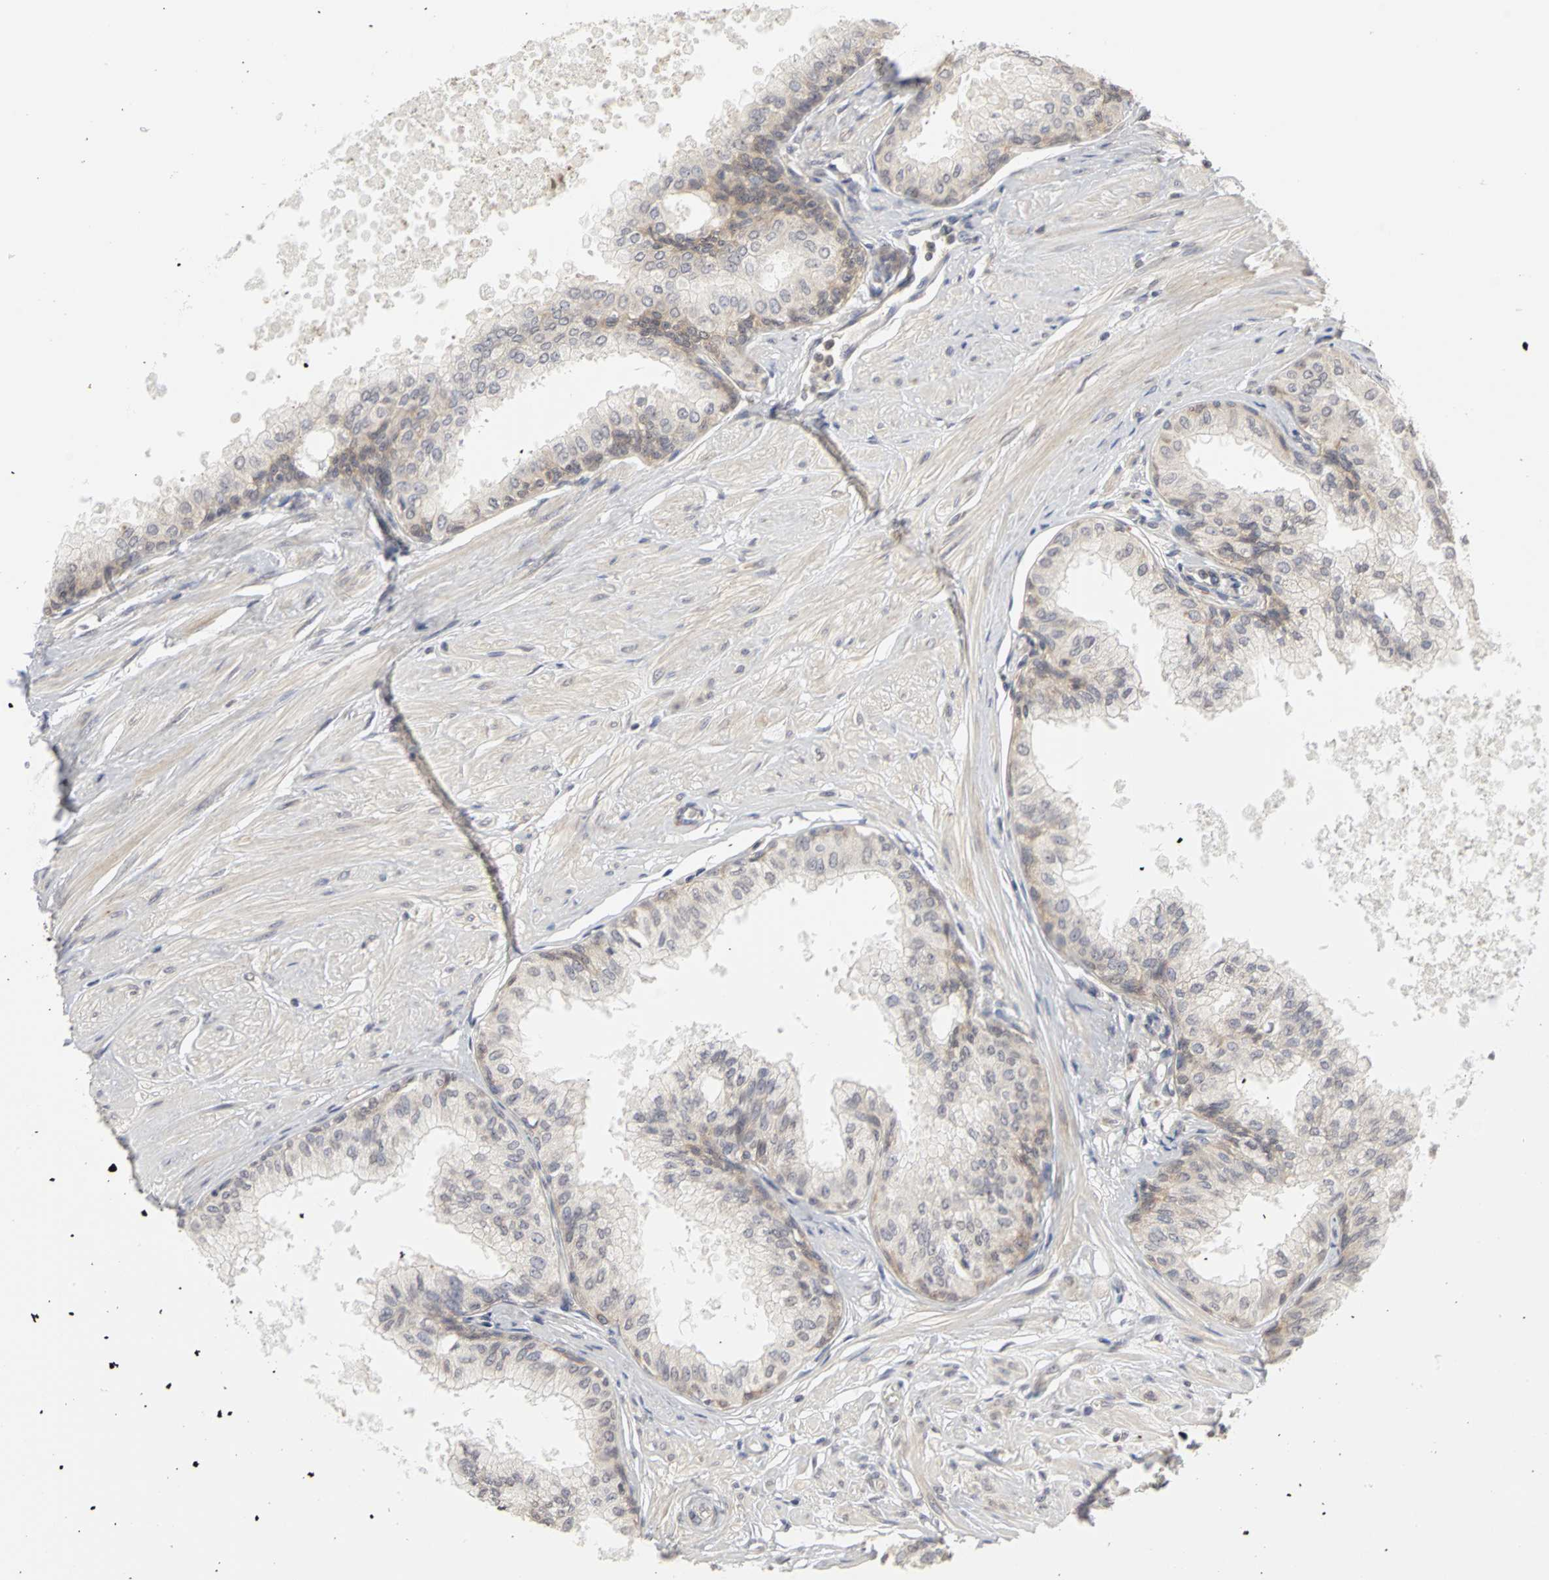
{"staining": {"intensity": "moderate", "quantity": ">75%", "location": "cytoplasmic/membranous"}, "tissue": "prostate", "cell_type": "Glandular cells", "image_type": "normal", "snomed": [{"axis": "morphology", "description": "Normal tissue, NOS"}, {"axis": "topography", "description": "Prostate"}, {"axis": "topography", "description": "Seminal veicle"}], "caption": "Protein expression analysis of normal prostate shows moderate cytoplasmic/membranous expression in about >75% of glandular cells. (Brightfield microscopy of DAB IHC at high magnification).", "gene": "IRAK1", "patient": {"sex": "male", "age": 60}}